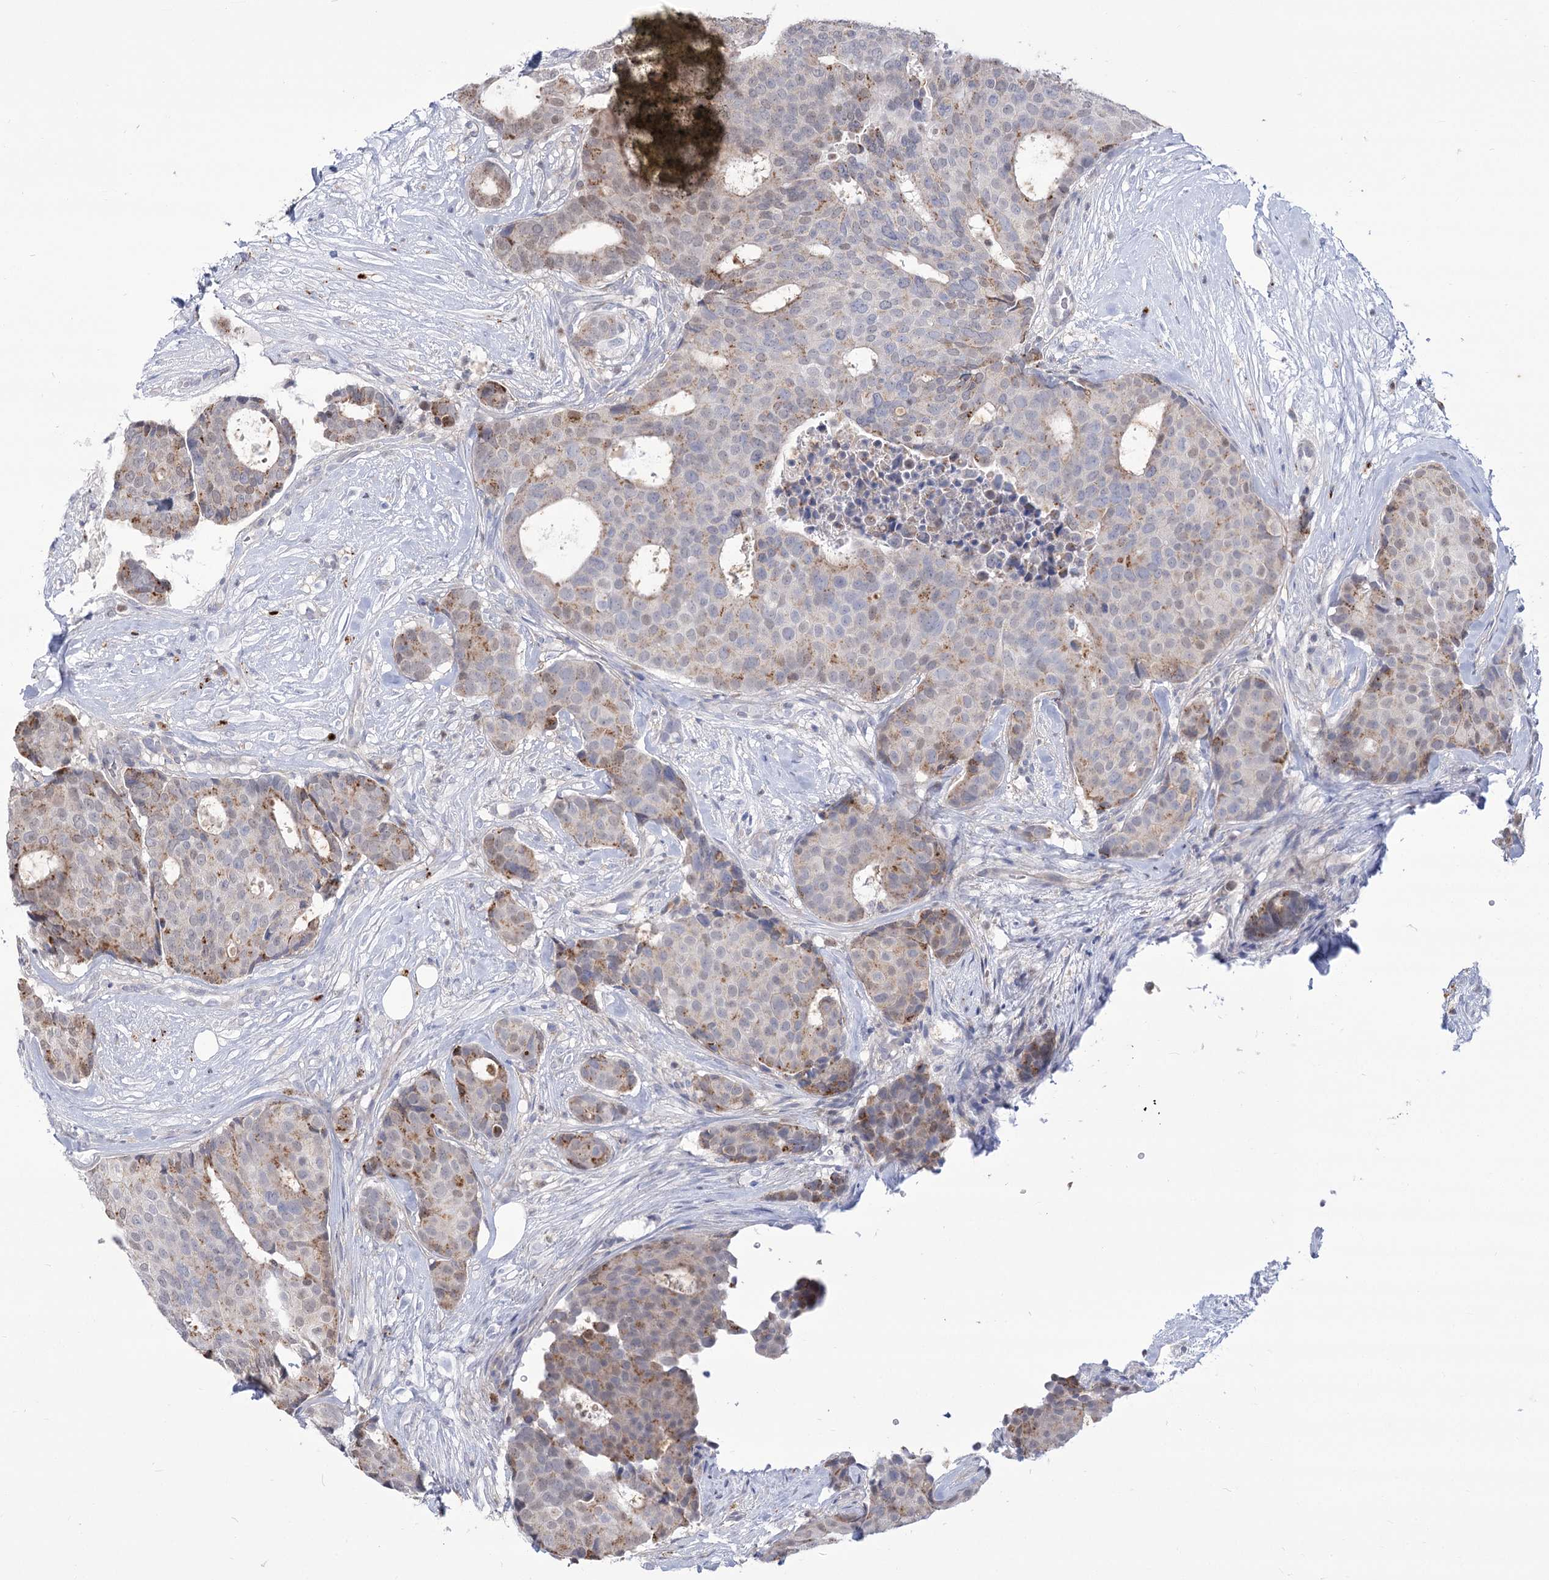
{"staining": {"intensity": "moderate", "quantity": "<25%", "location": "cytoplasmic/membranous,nuclear"}, "tissue": "breast cancer", "cell_type": "Tumor cells", "image_type": "cancer", "snomed": [{"axis": "morphology", "description": "Duct carcinoma"}, {"axis": "topography", "description": "Breast"}], "caption": "A low amount of moderate cytoplasmic/membranous and nuclear staining is appreciated in approximately <25% of tumor cells in breast infiltrating ductal carcinoma tissue.", "gene": "SIAE", "patient": {"sex": "female", "age": 75}}